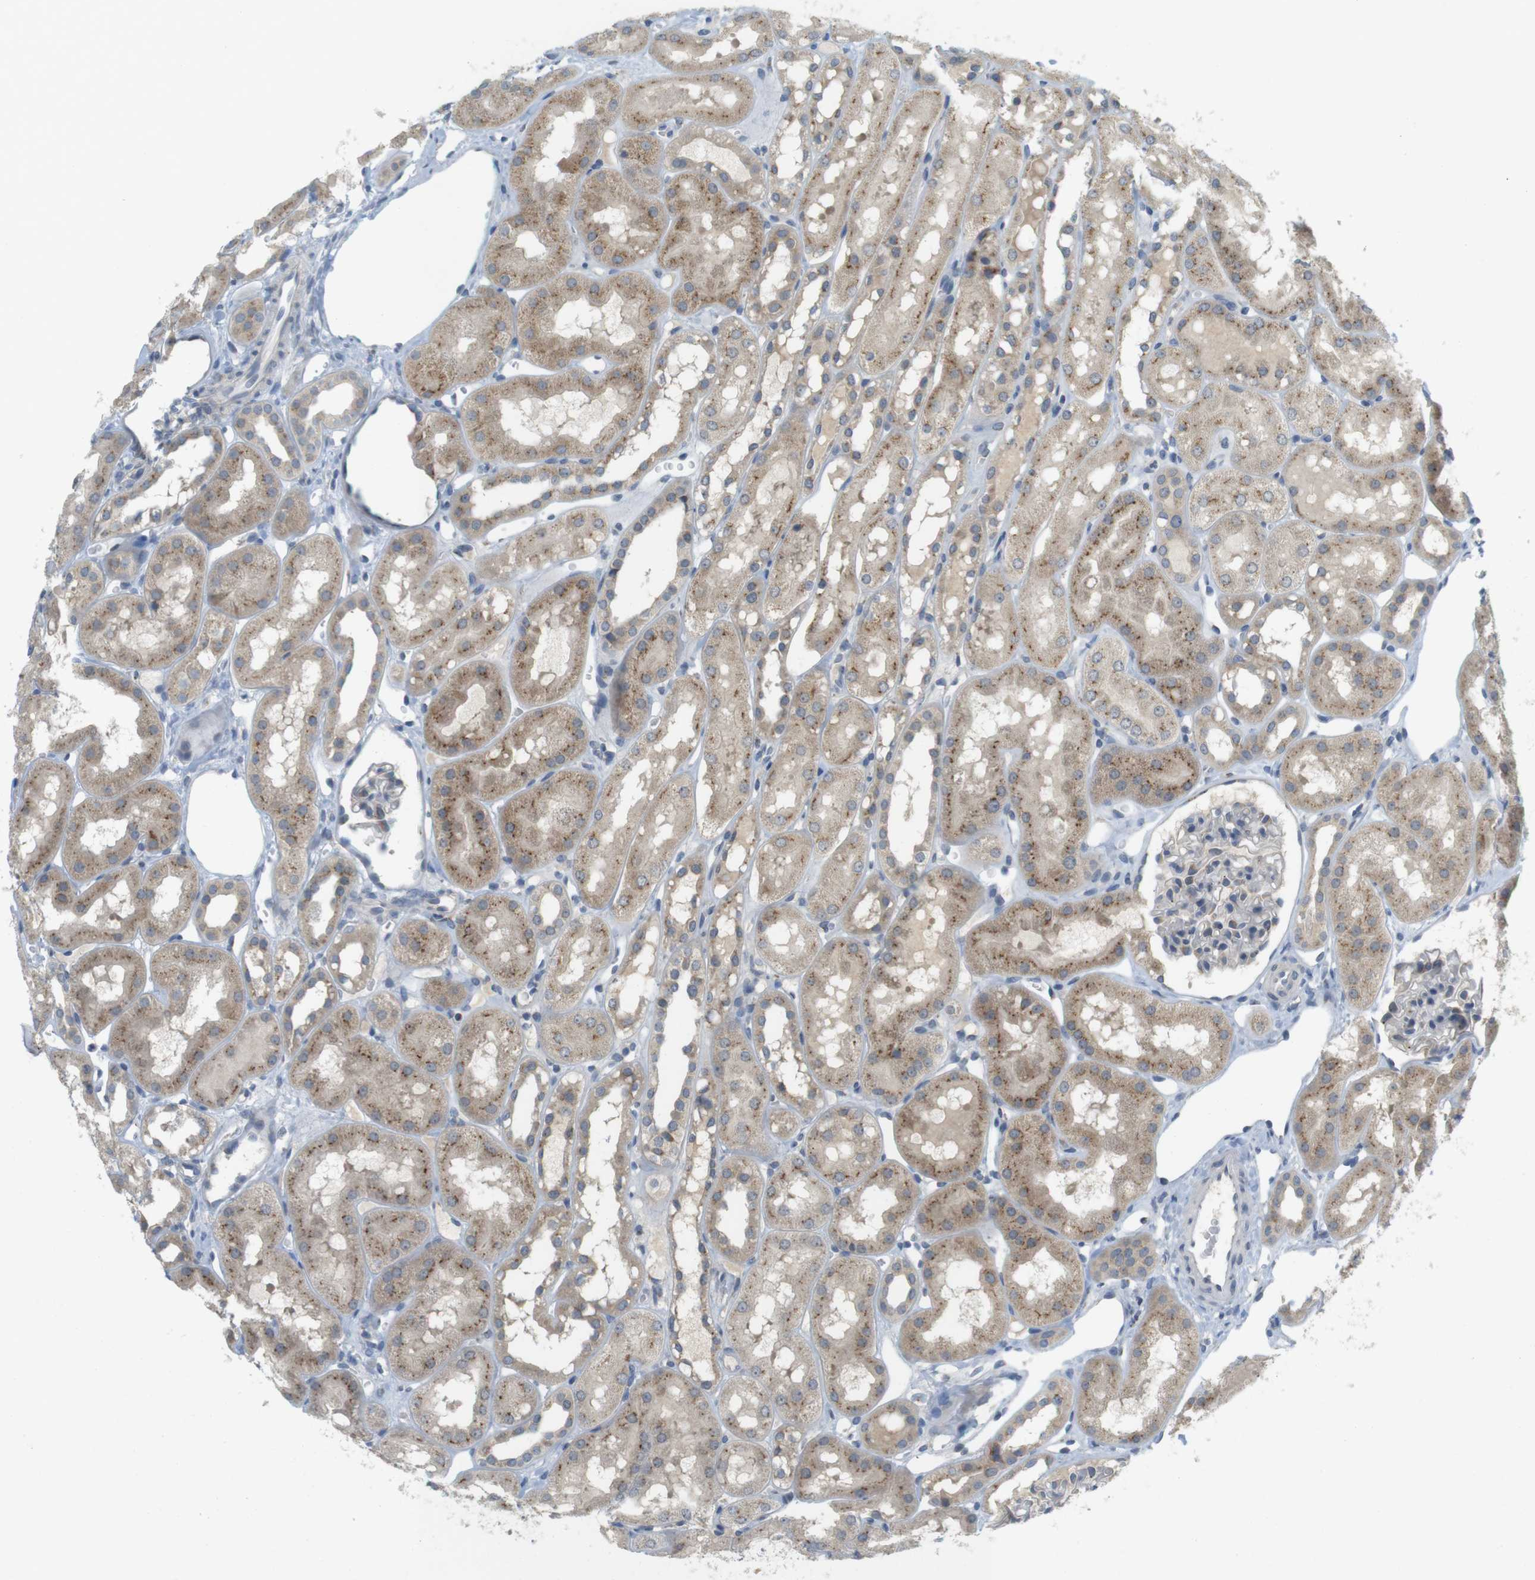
{"staining": {"intensity": "weak", "quantity": "25%-75%", "location": "cytoplasmic/membranous"}, "tissue": "kidney", "cell_type": "Cells in glomeruli", "image_type": "normal", "snomed": [{"axis": "morphology", "description": "Normal tissue, NOS"}, {"axis": "topography", "description": "Kidney"}, {"axis": "topography", "description": "Urinary bladder"}], "caption": "This is an image of immunohistochemistry (IHC) staining of unremarkable kidney, which shows weak positivity in the cytoplasmic/membranous of cells in glomeruli.", "gene": "YIPF3", "patient": {"sex": "male", "age": 16}}